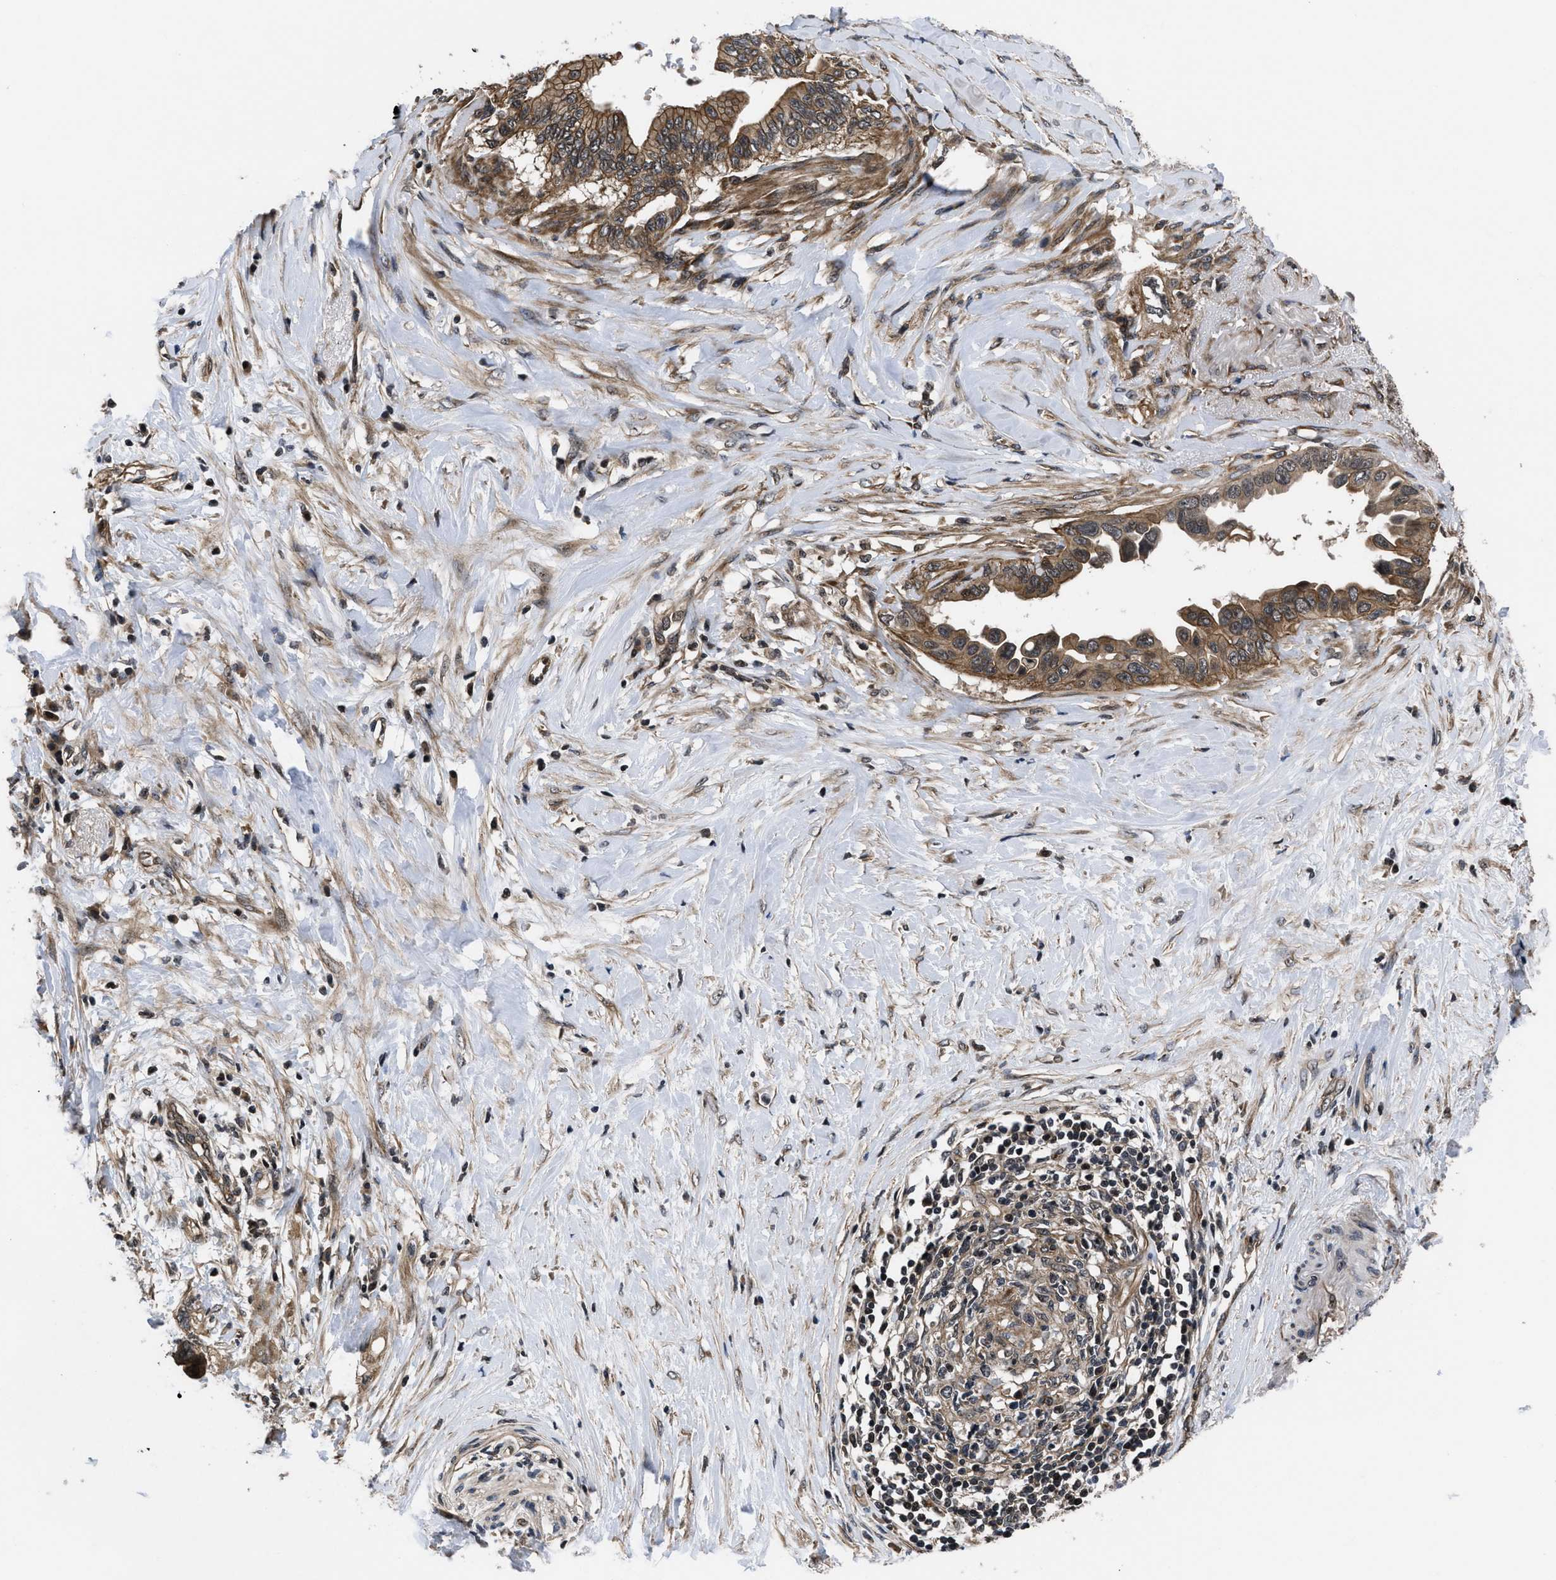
{"staining": {"intensity": "moderate", "quantity": ">75%", "location": "cytoplasmic/membranous,nuclear"}, "tissue": "pancreatic cancer", "cell_type": "Tumor cells", "image_type": "cancer", "snomed": [{"axis": "morphology", "description": "Adenocarcinoma, NOS"}, {"axis": "topography", "description": "Pancreas"}], "caption": "Pancreatic adenocarcinoma stained with a brown dye shows moderate cytoplasmic/membranous and nuclear positive positivity in about >75% of tumor cells.", "gene": "DNAJC14", "patient": {"sex": "female", "age": 56}}